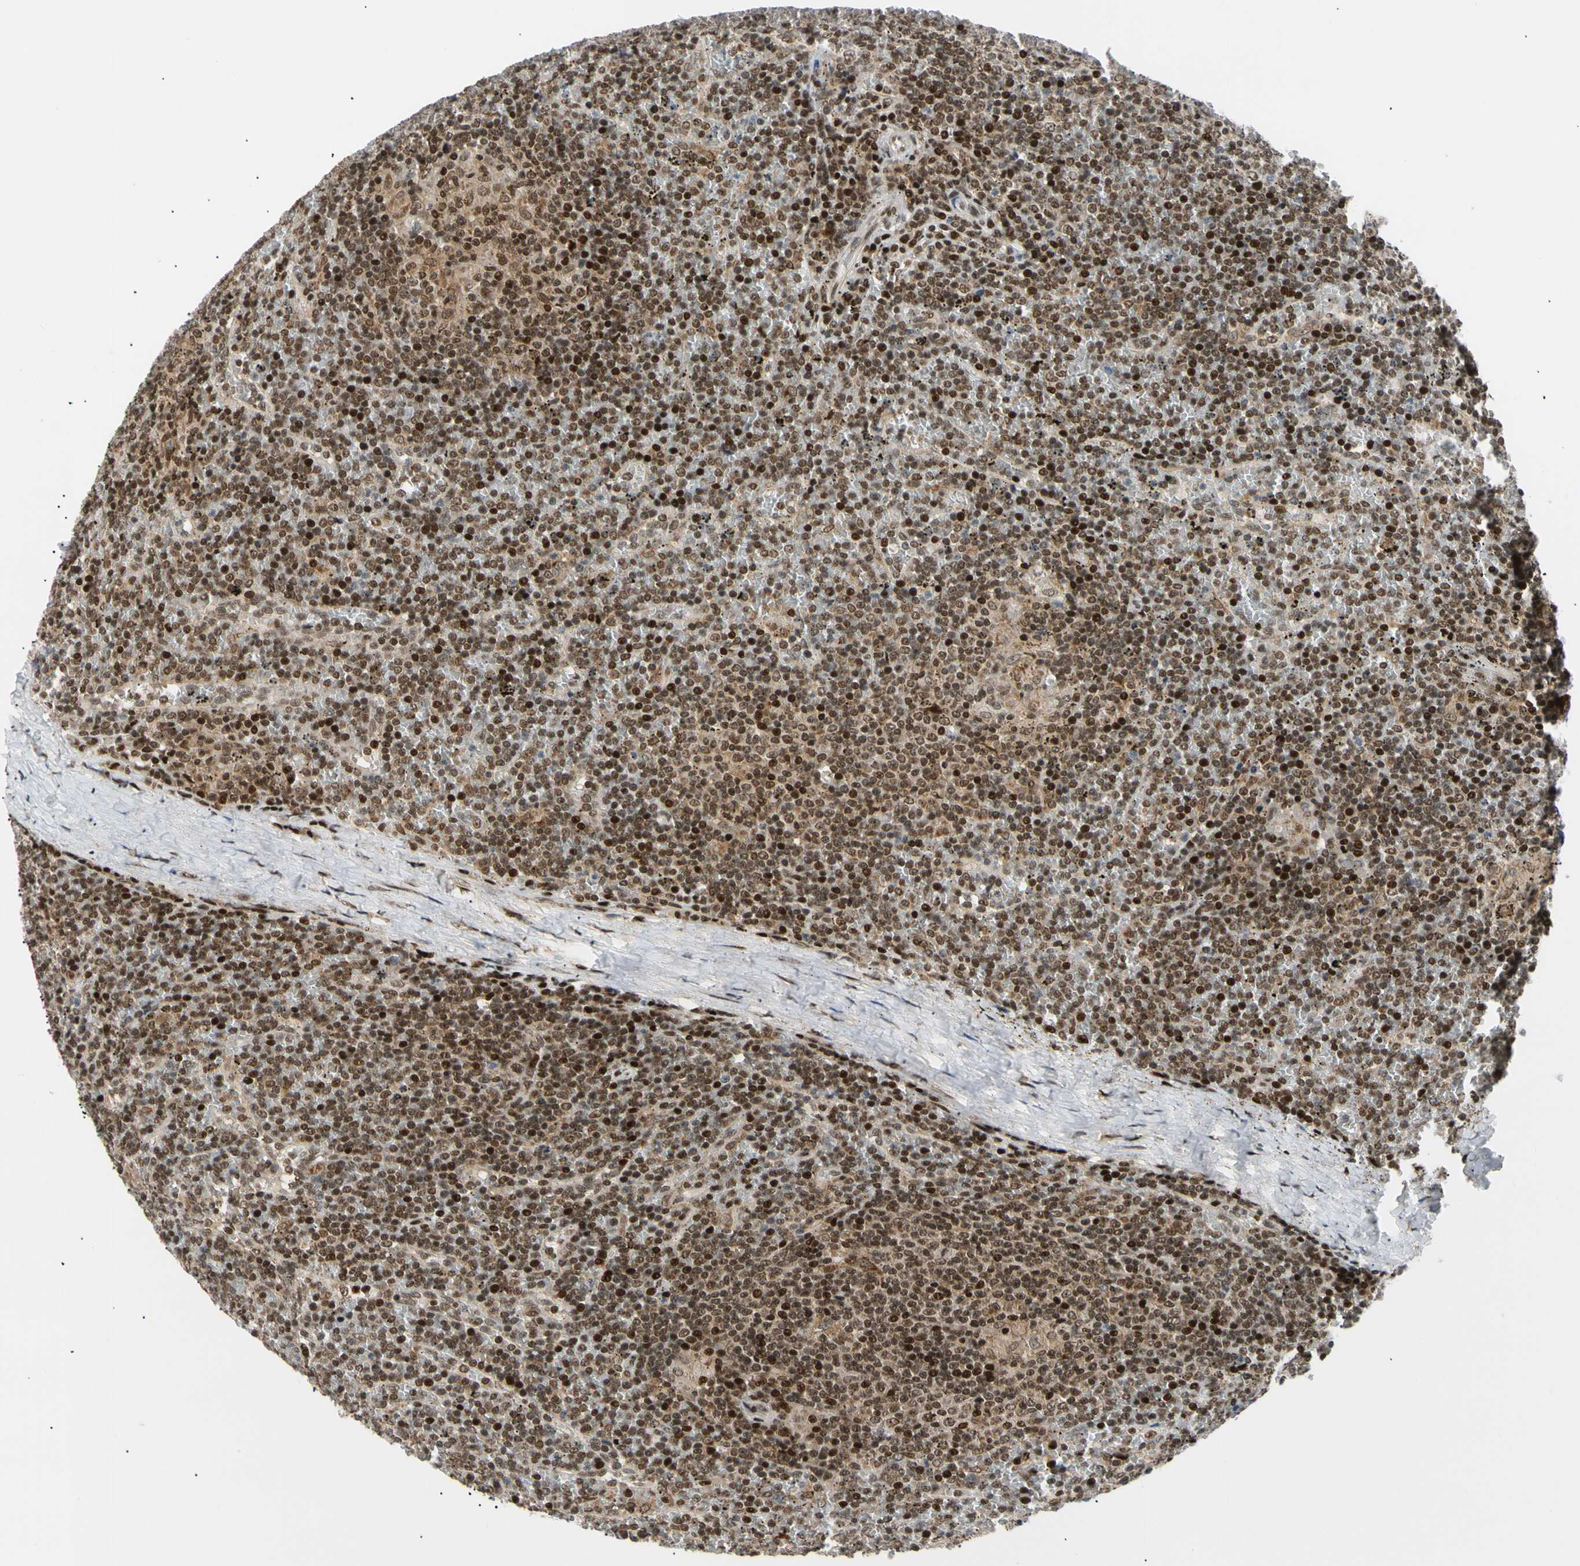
{"staining": {"intensity": "strong", "quantity": ">75%", "location": "nuclear"}, "tissue": "lymphoma", "cell_type": "Tumor cells", "image_type": "cancer", "snomed": [{"axis": "morphology", "description": "Malignant lymphoma, non-Hodgkin's type, Low grade"}, {"axis": "topography", "description": "Spleen"}], "caption": "Protein expression analysis of human lymphoma reveals strong nuclear expression in approximately >75% of tumor cells.", "gene": "E2F1", "patient": {"sex": "female", "age": 19}}